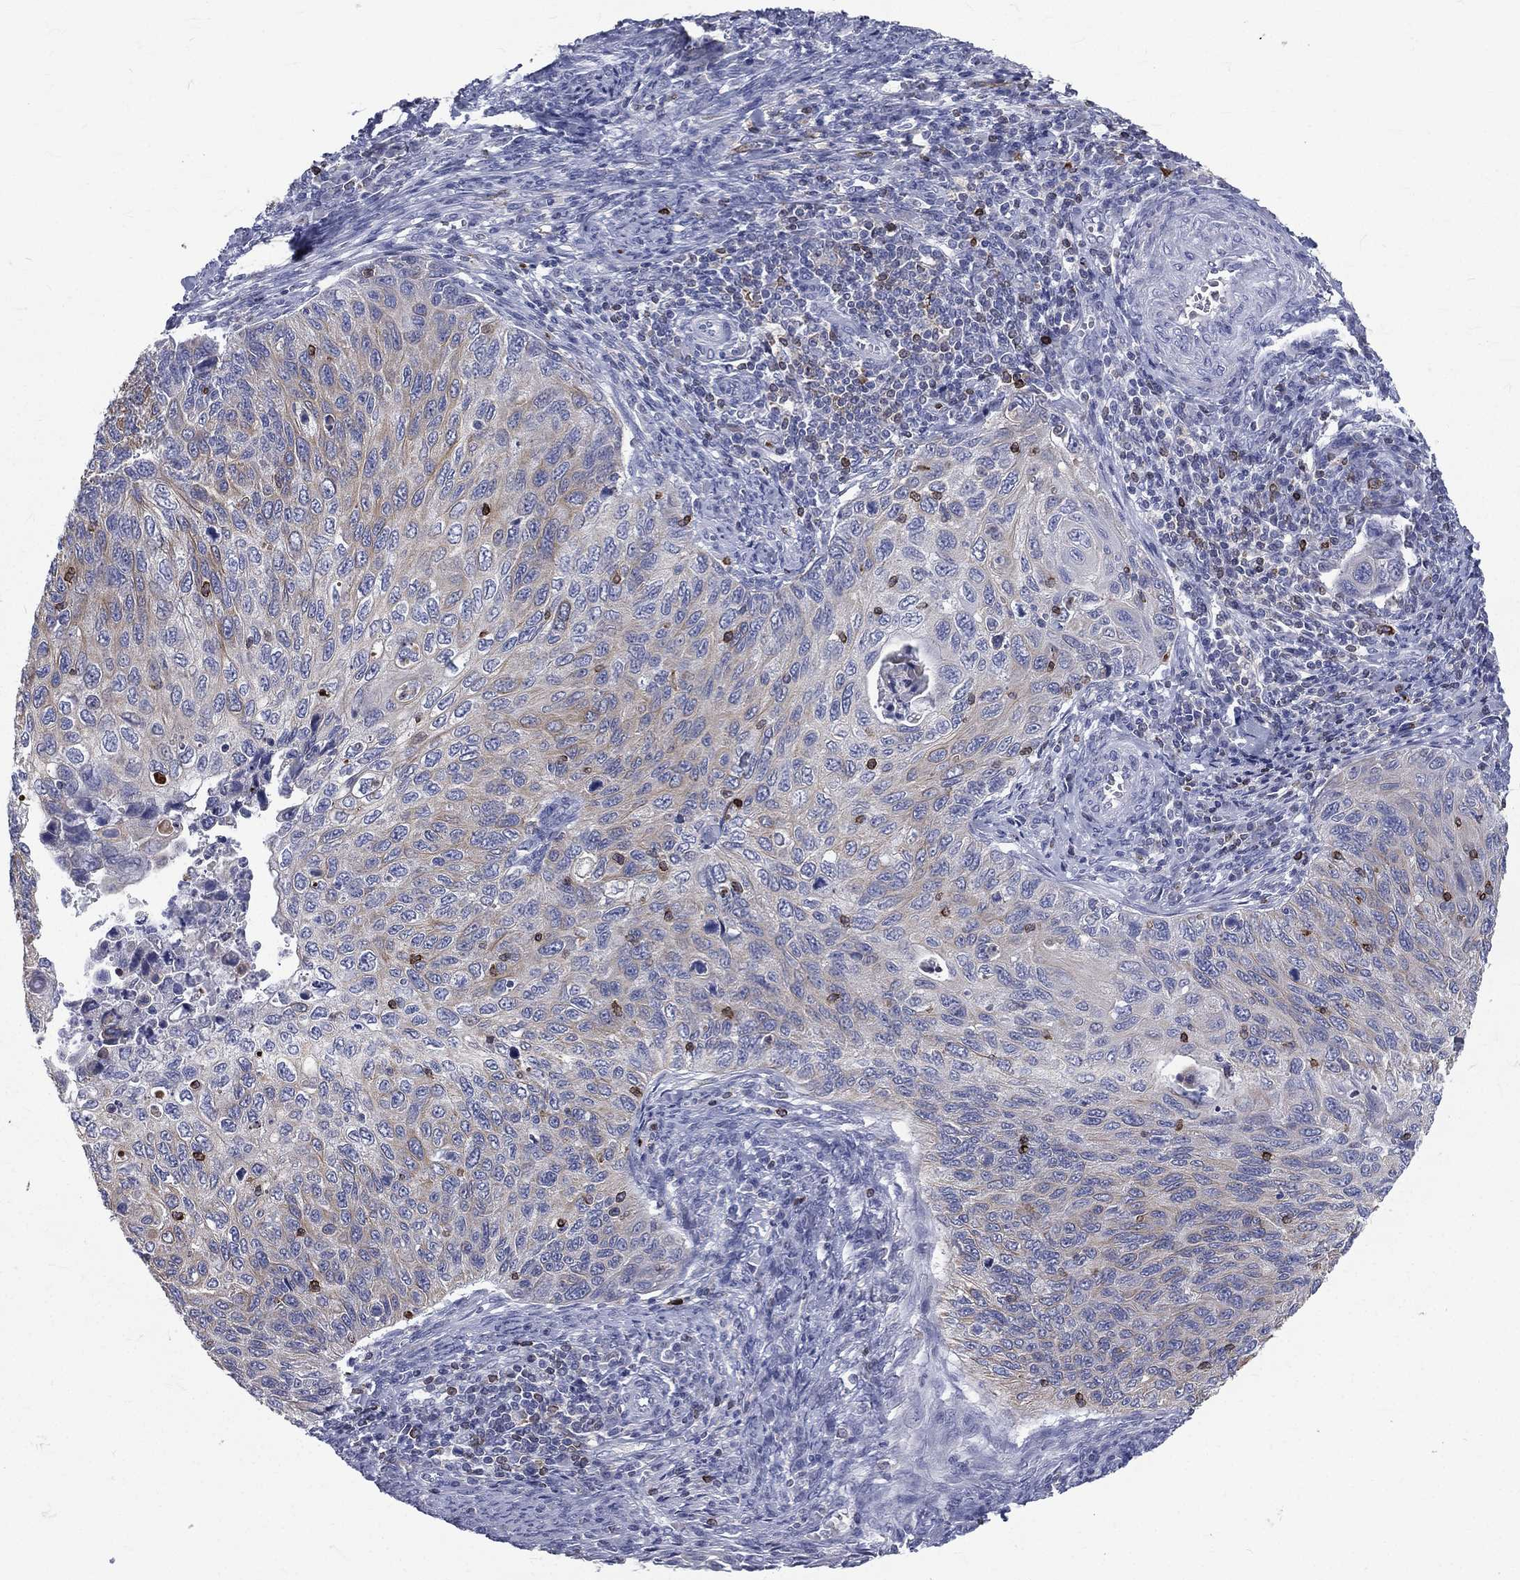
{"staining": {"intensity": "weak", "quantity": "<25%", "location": "cytoplasmic/membranous"}, "tissue": "cervical cancer", "cell_type": "Tumor cells", "image_type": "cancer", "snomed": [{"axis": "morphology", "description": "Squamous cell carcinoma, NOS"}, {"axis": "topography", "description": "Cervix"}], "caption": "This is an IHC photomicrograph of human squamous cell carcinoma (cervical). There is no expression in tumor cells.", "gene": "CTSW", "patient": {"sex": "female", "age": 70}}